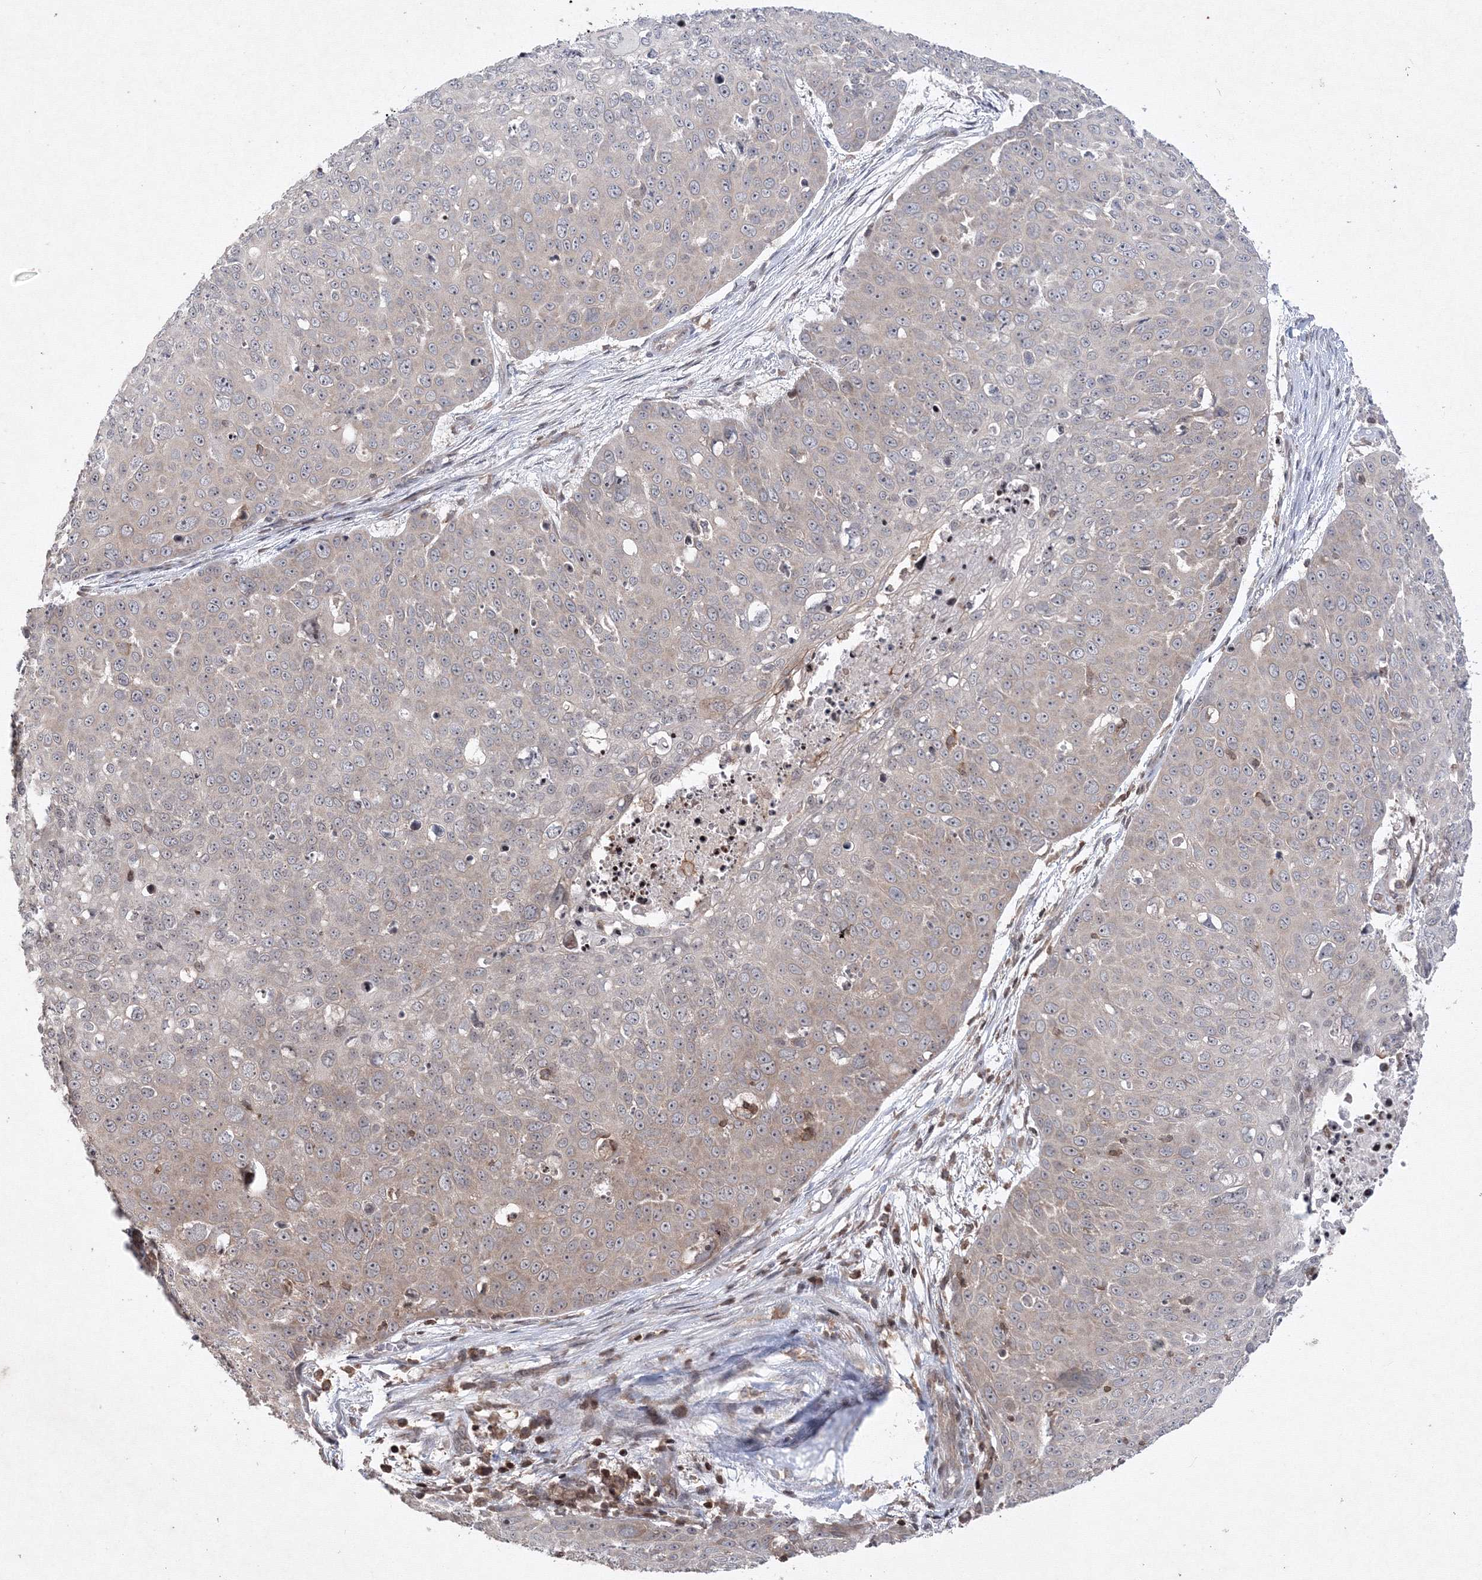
{"staining": {"intensity": "weak", "quantity": "25%-75%", "location": "cytoplasmic/membranous"}, "tissue": "skin cancer", "cell_type": "Tumor cells", "image_type": "cancer", "snomed": [{"axis": "morphology", "description": "Squamous cell carcinoma, NOS"}, {"axis": "topography", "description": "Skin"}], "caption": "Immunohistochemistry image of neoplastic tissue: skin cancer (squamous cell carcinoma) stained using immunohistochemistry displays low levels of weak protein expression localized specifically in the cytoplasmic/membranous of tumor cells, appearing as a cytoplasmic/membranous brown color.", "gene": "MKRN2", "patient": {"sex": "male", "age": 71}}